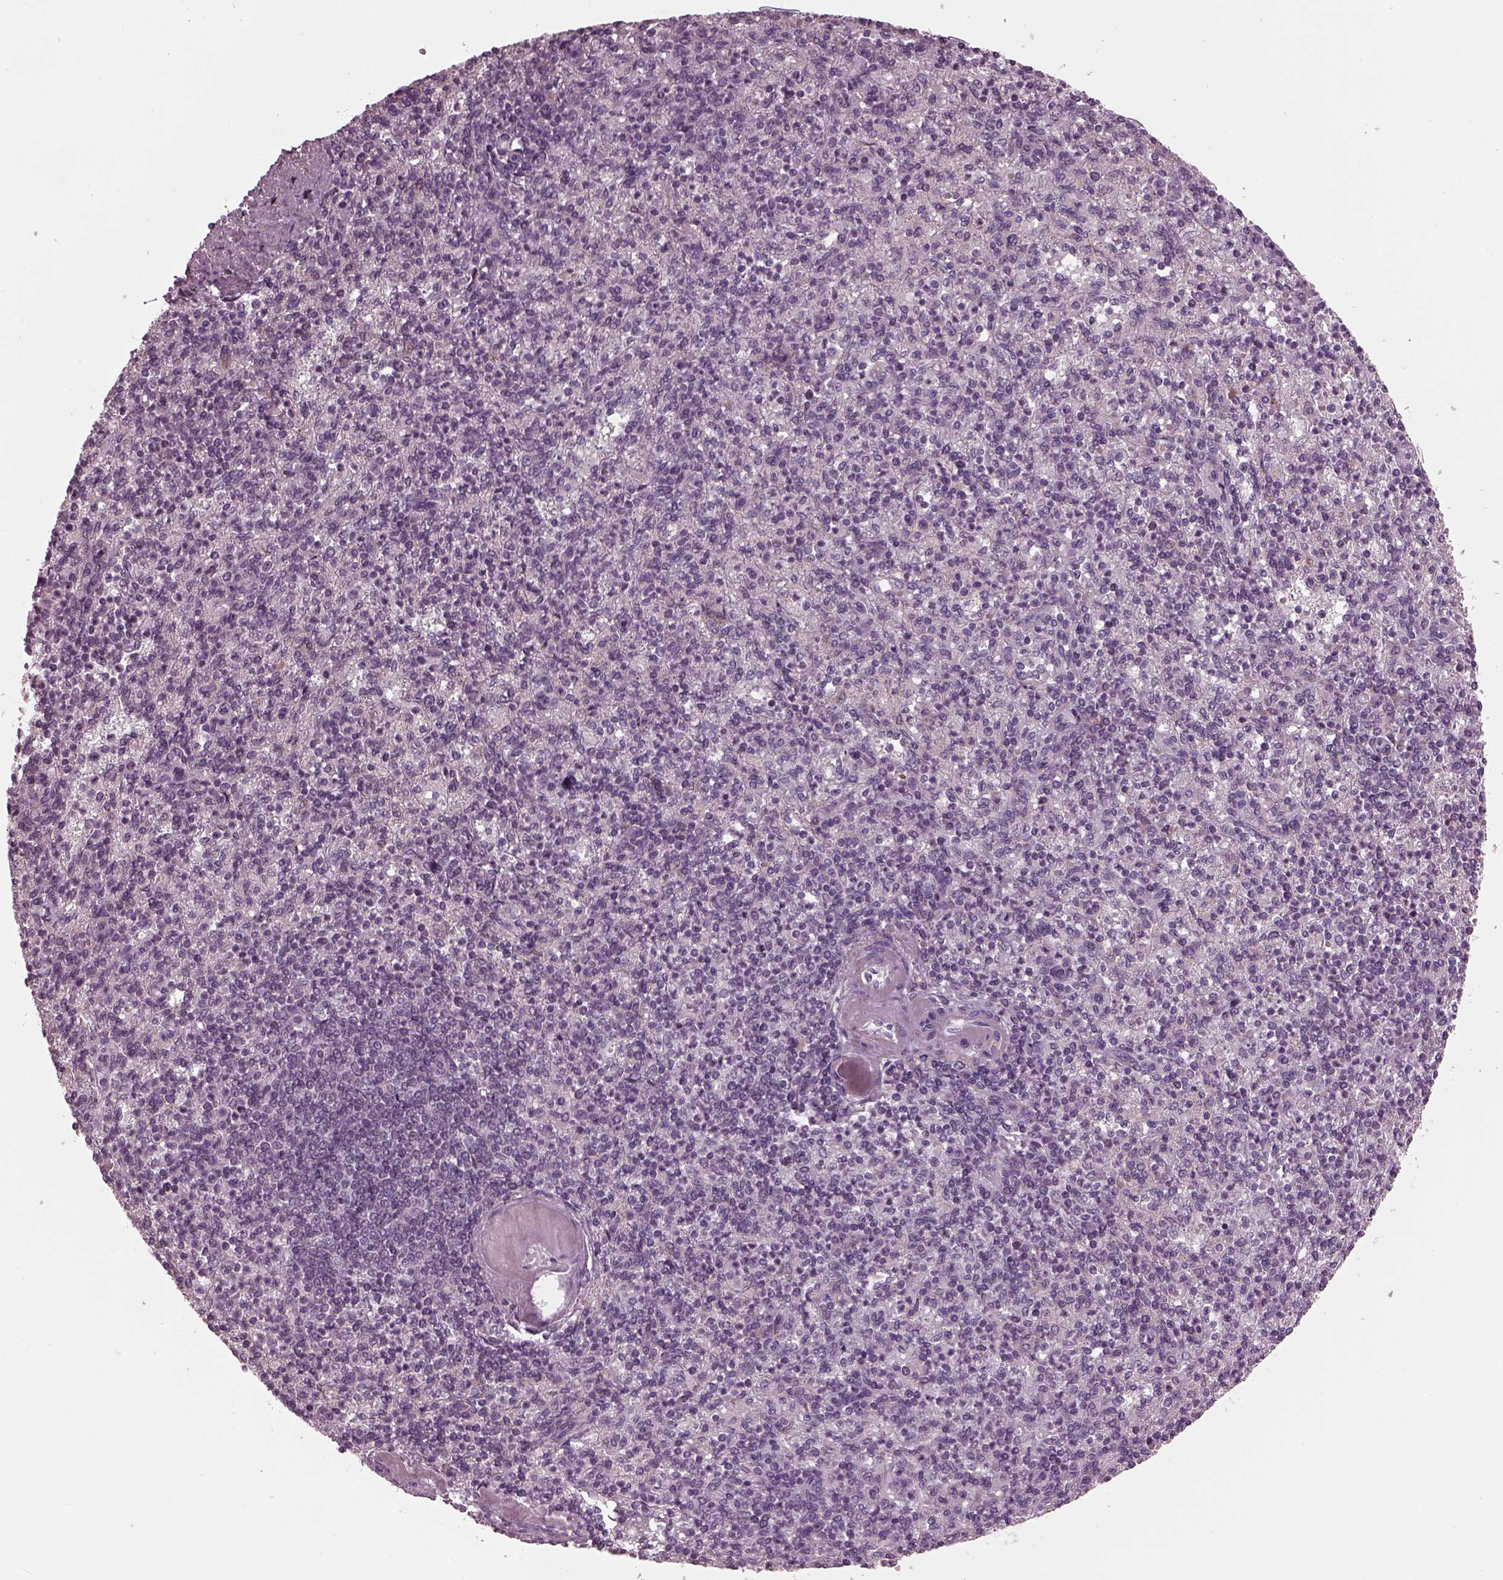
{"staining": {"intensity": "negative", "quantity": "none", "location": "none"}, "tissue": "spleen", "cell_type": "Cells in red pulp", "image_type": "normal", "snomed": [{"axis": "morphology", "description": "Normal tissue, NOS"}, {"axis": "topography", "description": "Spleen"}], "caption": "Immunohistochemistry of normal spleen shows no expression in cells in red pulp.", "gene": "CLCN4", "patient": {"sex": "female", "age": 74}}